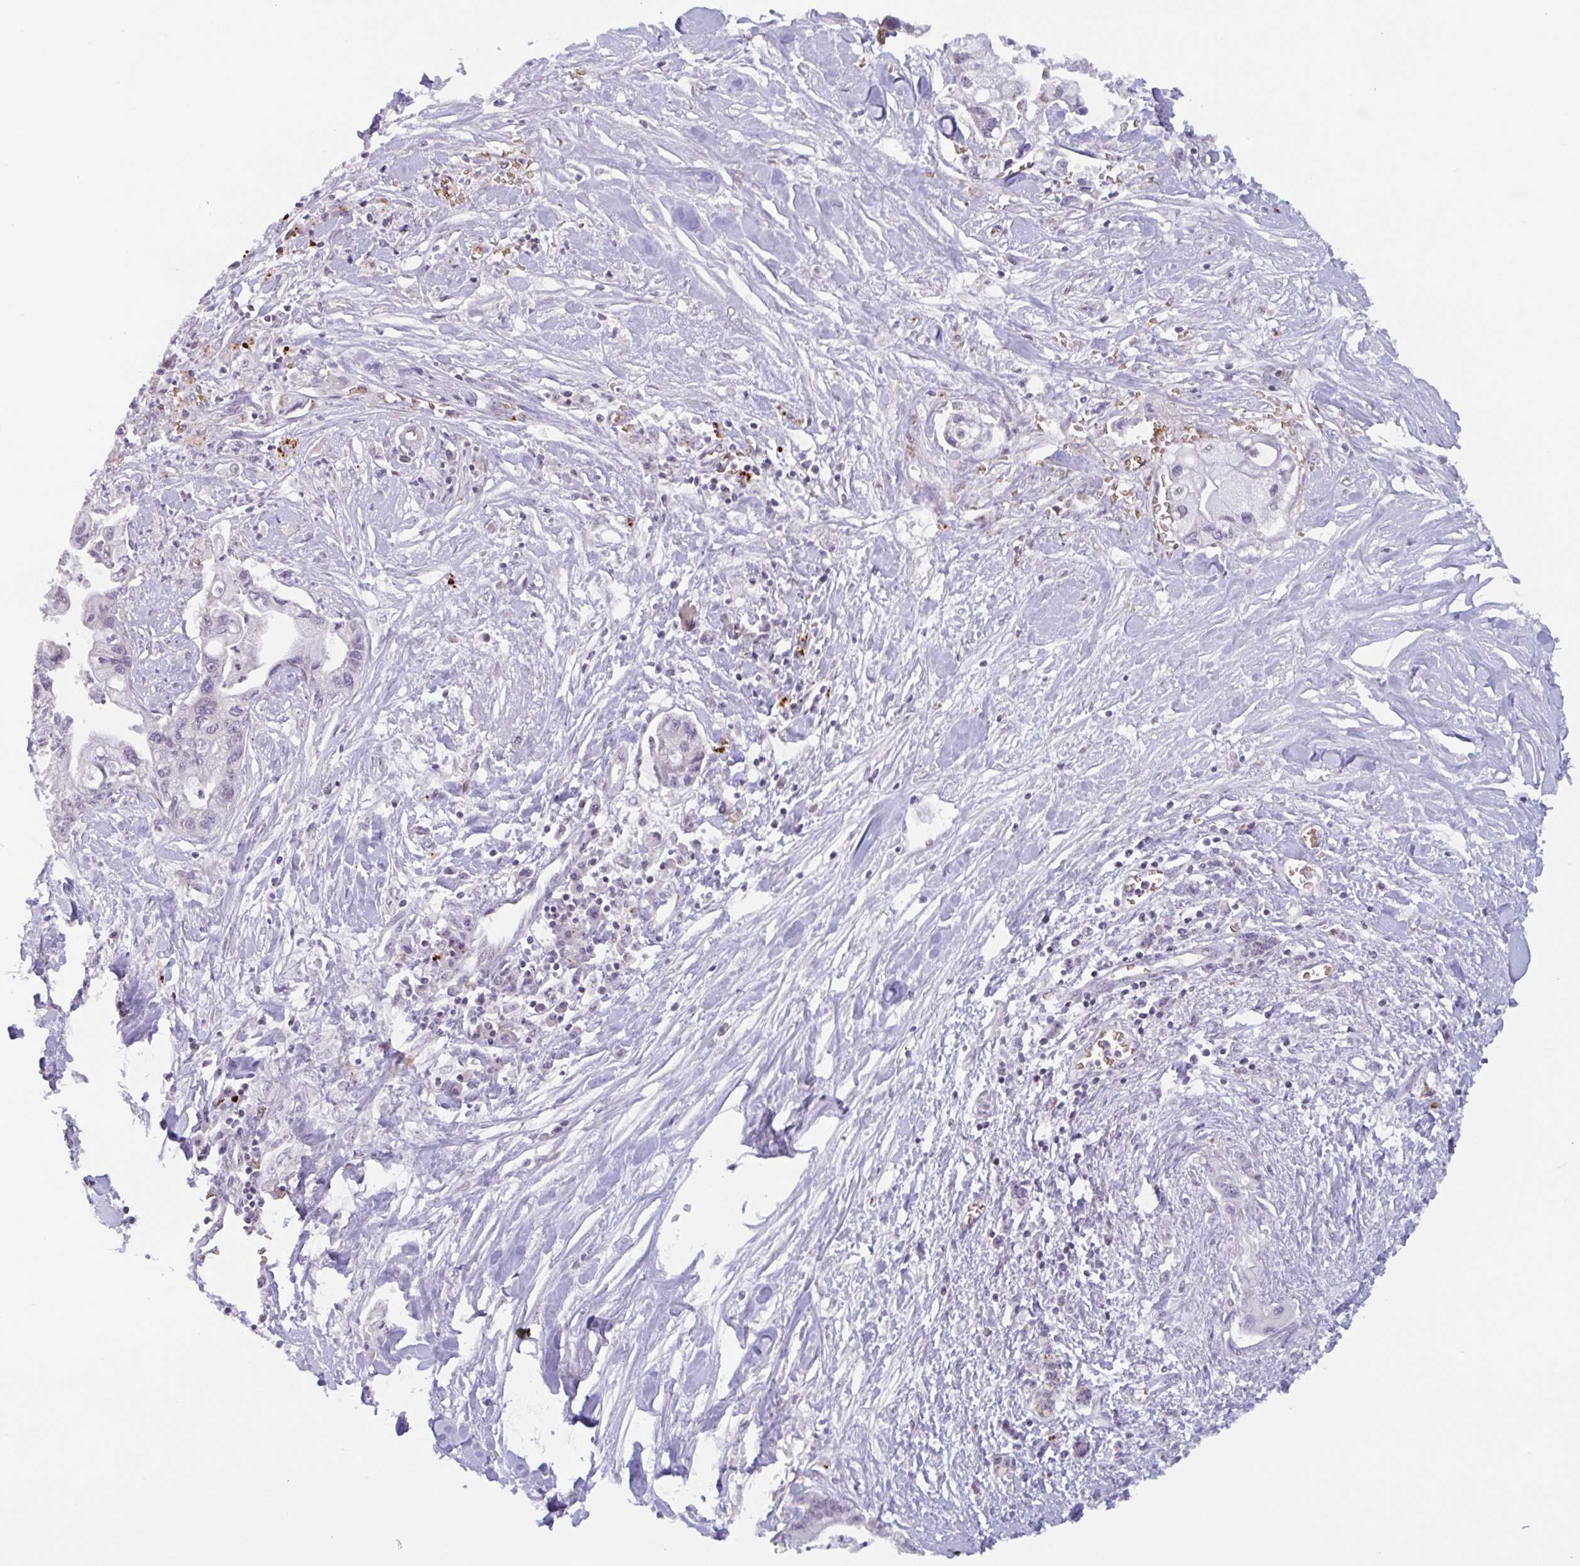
{"staining": {"intensity": "negative", "quantity": "none", "location": "none"}, "tissue": "pancreatic cancer", "cell_type": "Tumor cells", "image_type": "cancer", "snomed": [{"axis": "morphology", "description": "Adenocarcinoma, NOS"}, {"axis": "topography", "description": "Pancreas"}], "caption": "The micrograph exhibits no staining of tumor cells in pancreatic cancer.", "gene": "RHAG", "patient": {"sex": "male", "age": 61}}